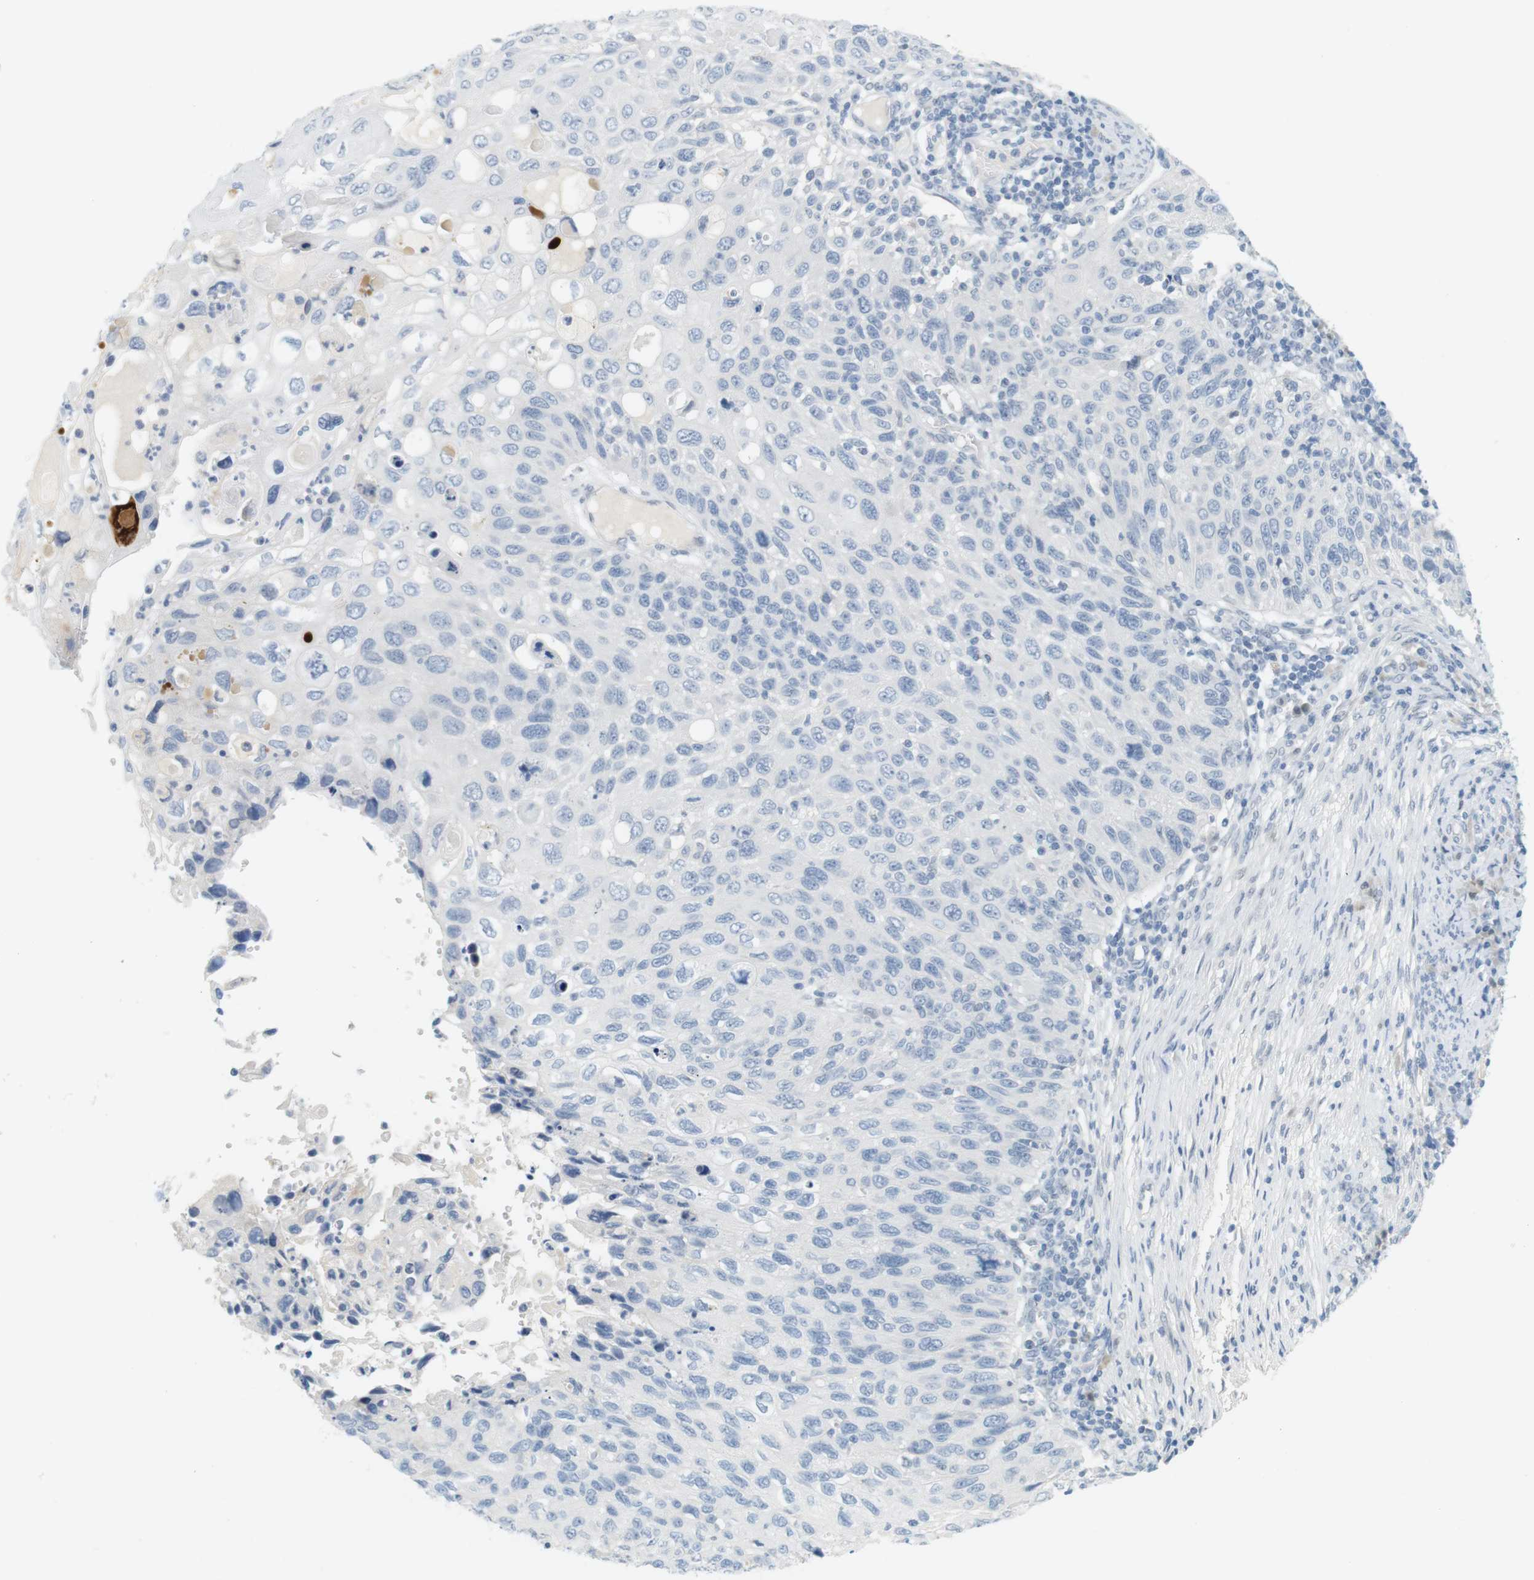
{"staining": {"intensity": "negative", "quantity": "none", "location": "none"}, "tissue": "cervical cancer", "cell_type": "Tumor cells", "image_type": "cancer", "snomed": [{"axis": "morphology", "description": "Squamous cell carcinoma, NOS"}, {"axis": "topography", "description": "Cervix"}], "caption": "DAB (3,3'-diaminobenzidine) immunohistochemical staining of cervical squamous cell carcinoma reveals no significant staining in tumor cells.", "gene": "CREB3L2", "patient": {"sex": "female", "age": 70}}